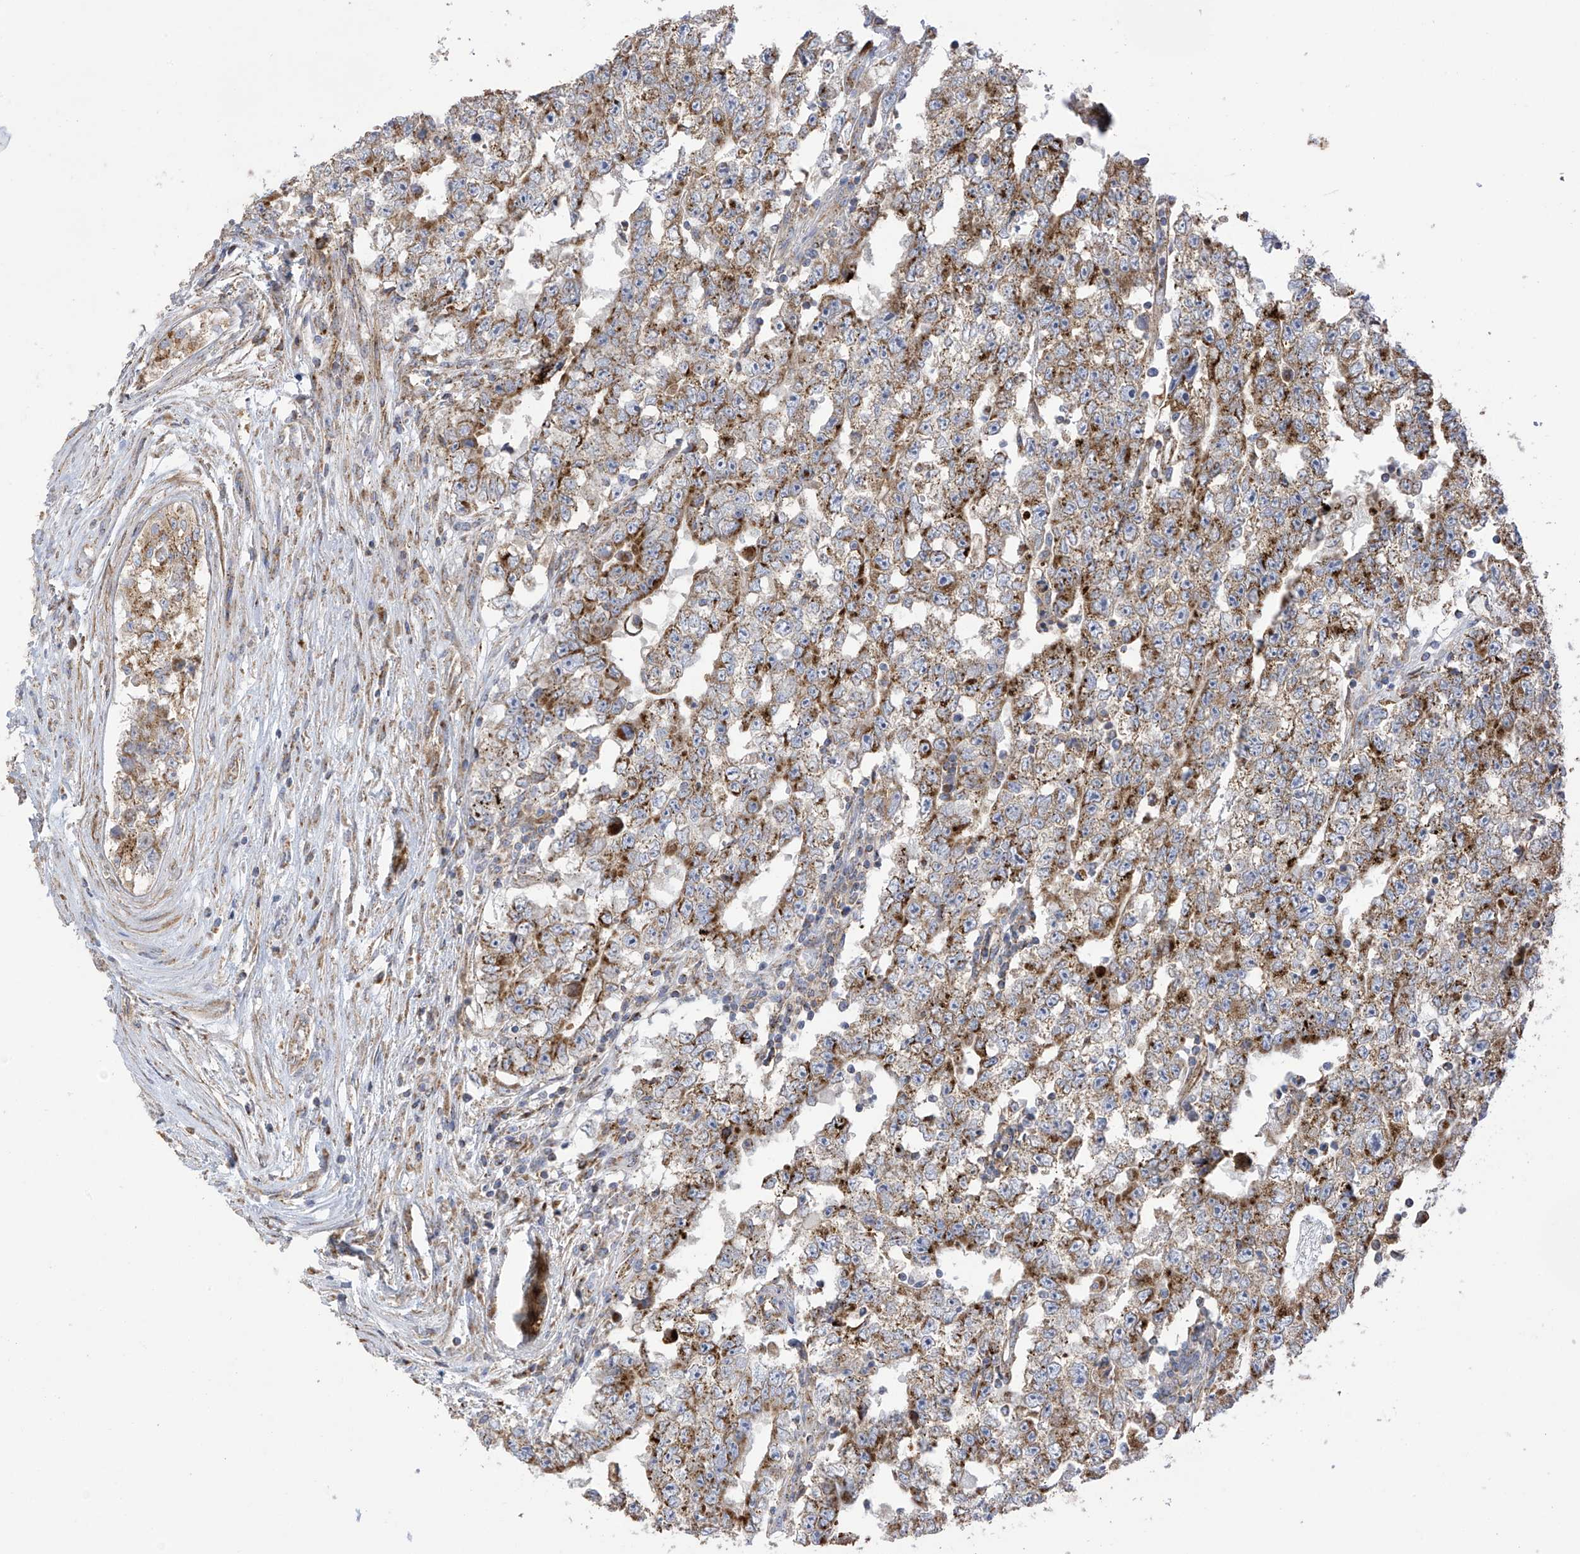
{"staining": {"intensity": "strong", "quantity": ">75%", "location": "cytoplasmic/membranous"}, "tissue": "testis cancer", "cell_type": "Tumor cells", "image_type": "cancer", "snomed": [{"axis": "morphology", "description": "Carcinoma, Embryonal, NOS"}, {"axis": "topography", "description": "Testis"}], "caption": "Protein expression analysis of human testis embryonal carcinoma reveals strong cytoplasmic/membranous expression in about >75% of tumor cells.", "gene": "ITM2B", "patient": {"sex": "male", "age": 25}}